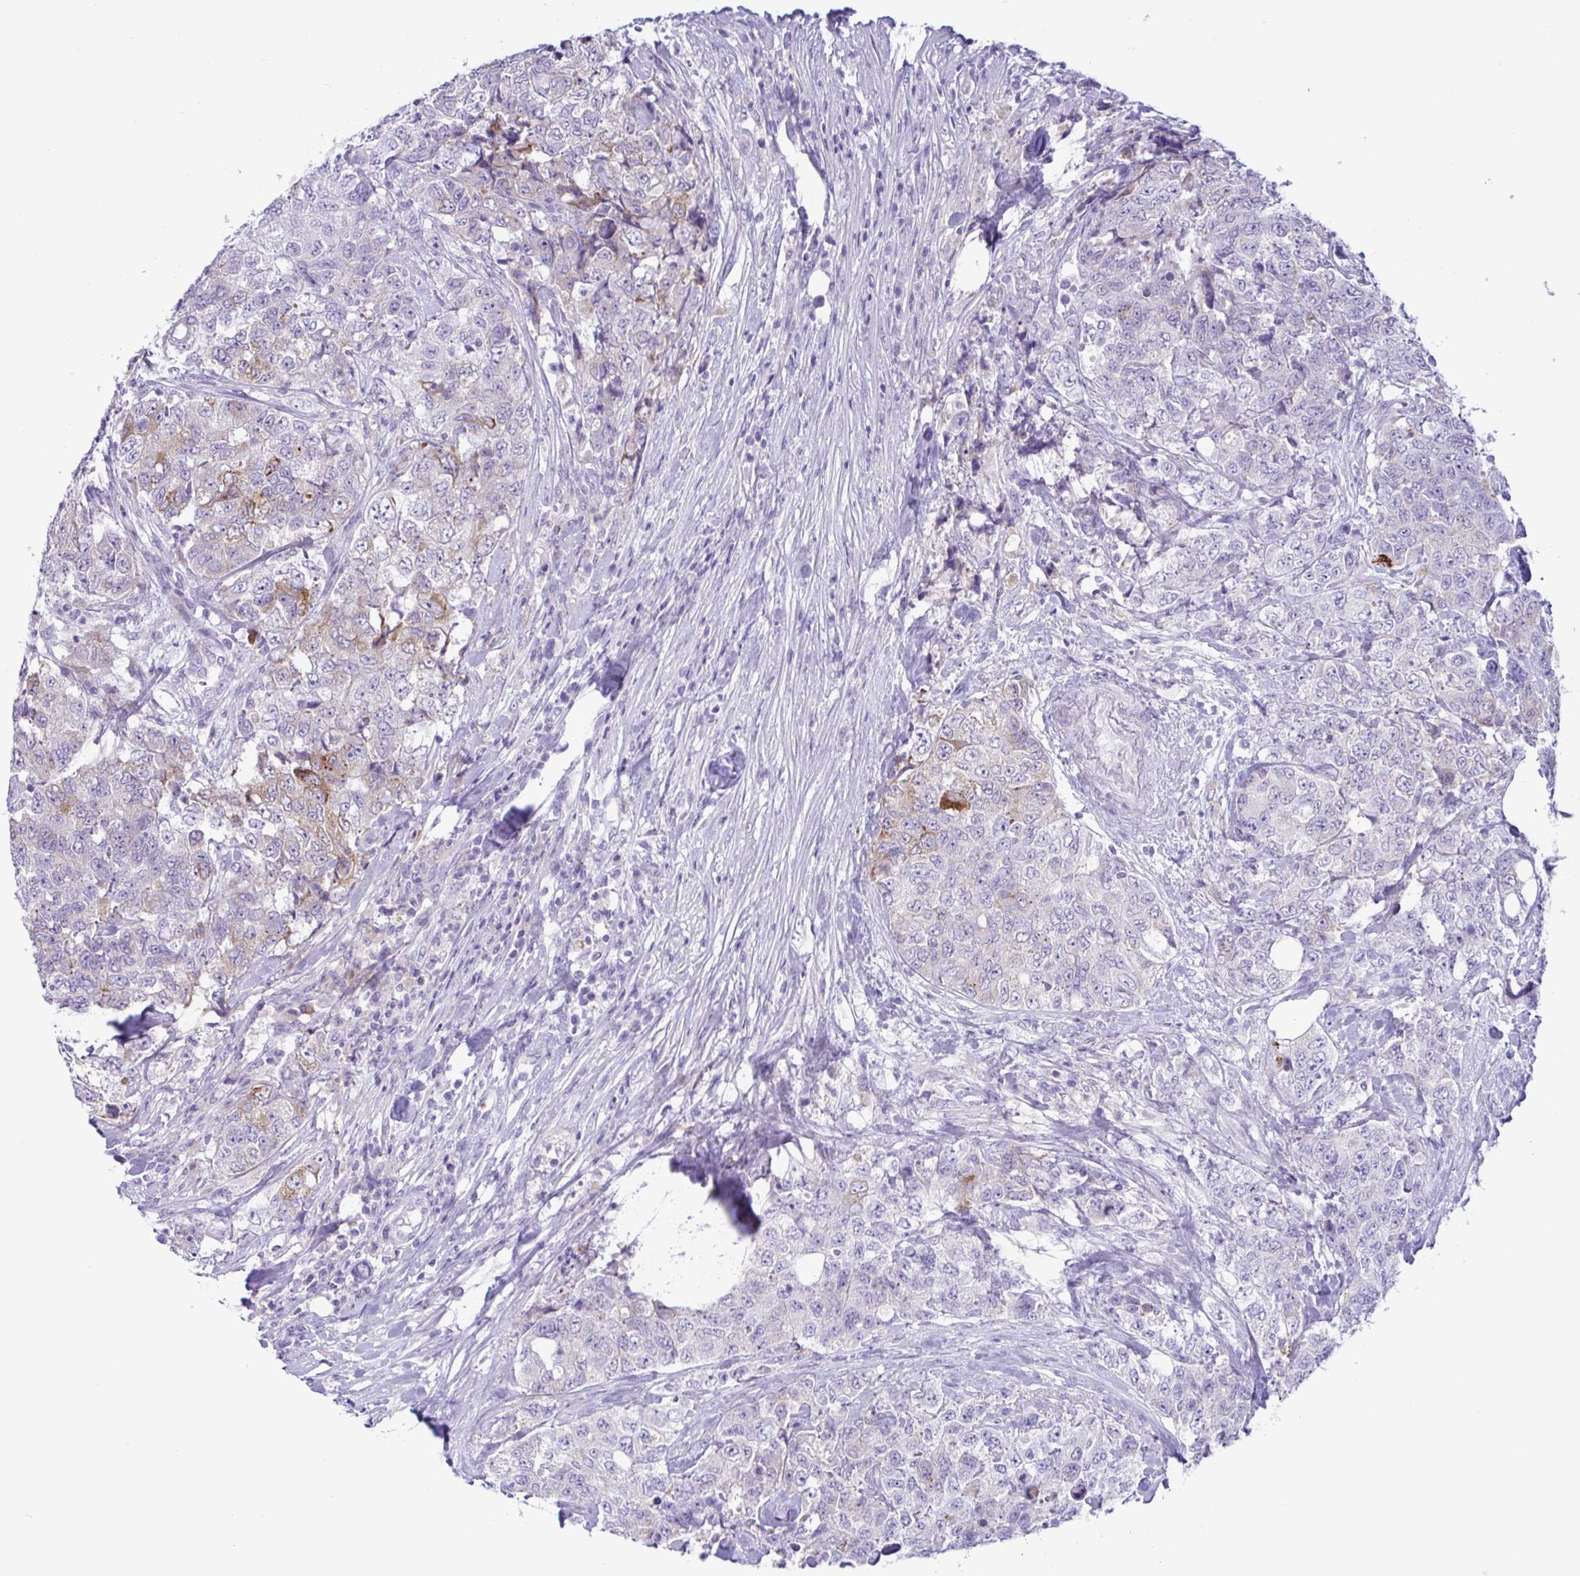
{"staining": {"intensity": "weak", "quantity": "<25%", "location": "cytoplasmic/membranous"}, "tissue": "urothelial cancer", "cell_type": "Tumor cells", "image_type": "cancer", "snomed": [{"axis": "morphology", "description": "Urothelial carcinoma, High grade"}, {"axis": "topography", "description": "Urinary bladder"}], "caption": "This is an immunohistochemistry (IHC) histopathology image of urothelial cancer. There is no positivity in tumor cells.", "gene": "SREBF1", "patient": {"sex": "female", "age": 78}}